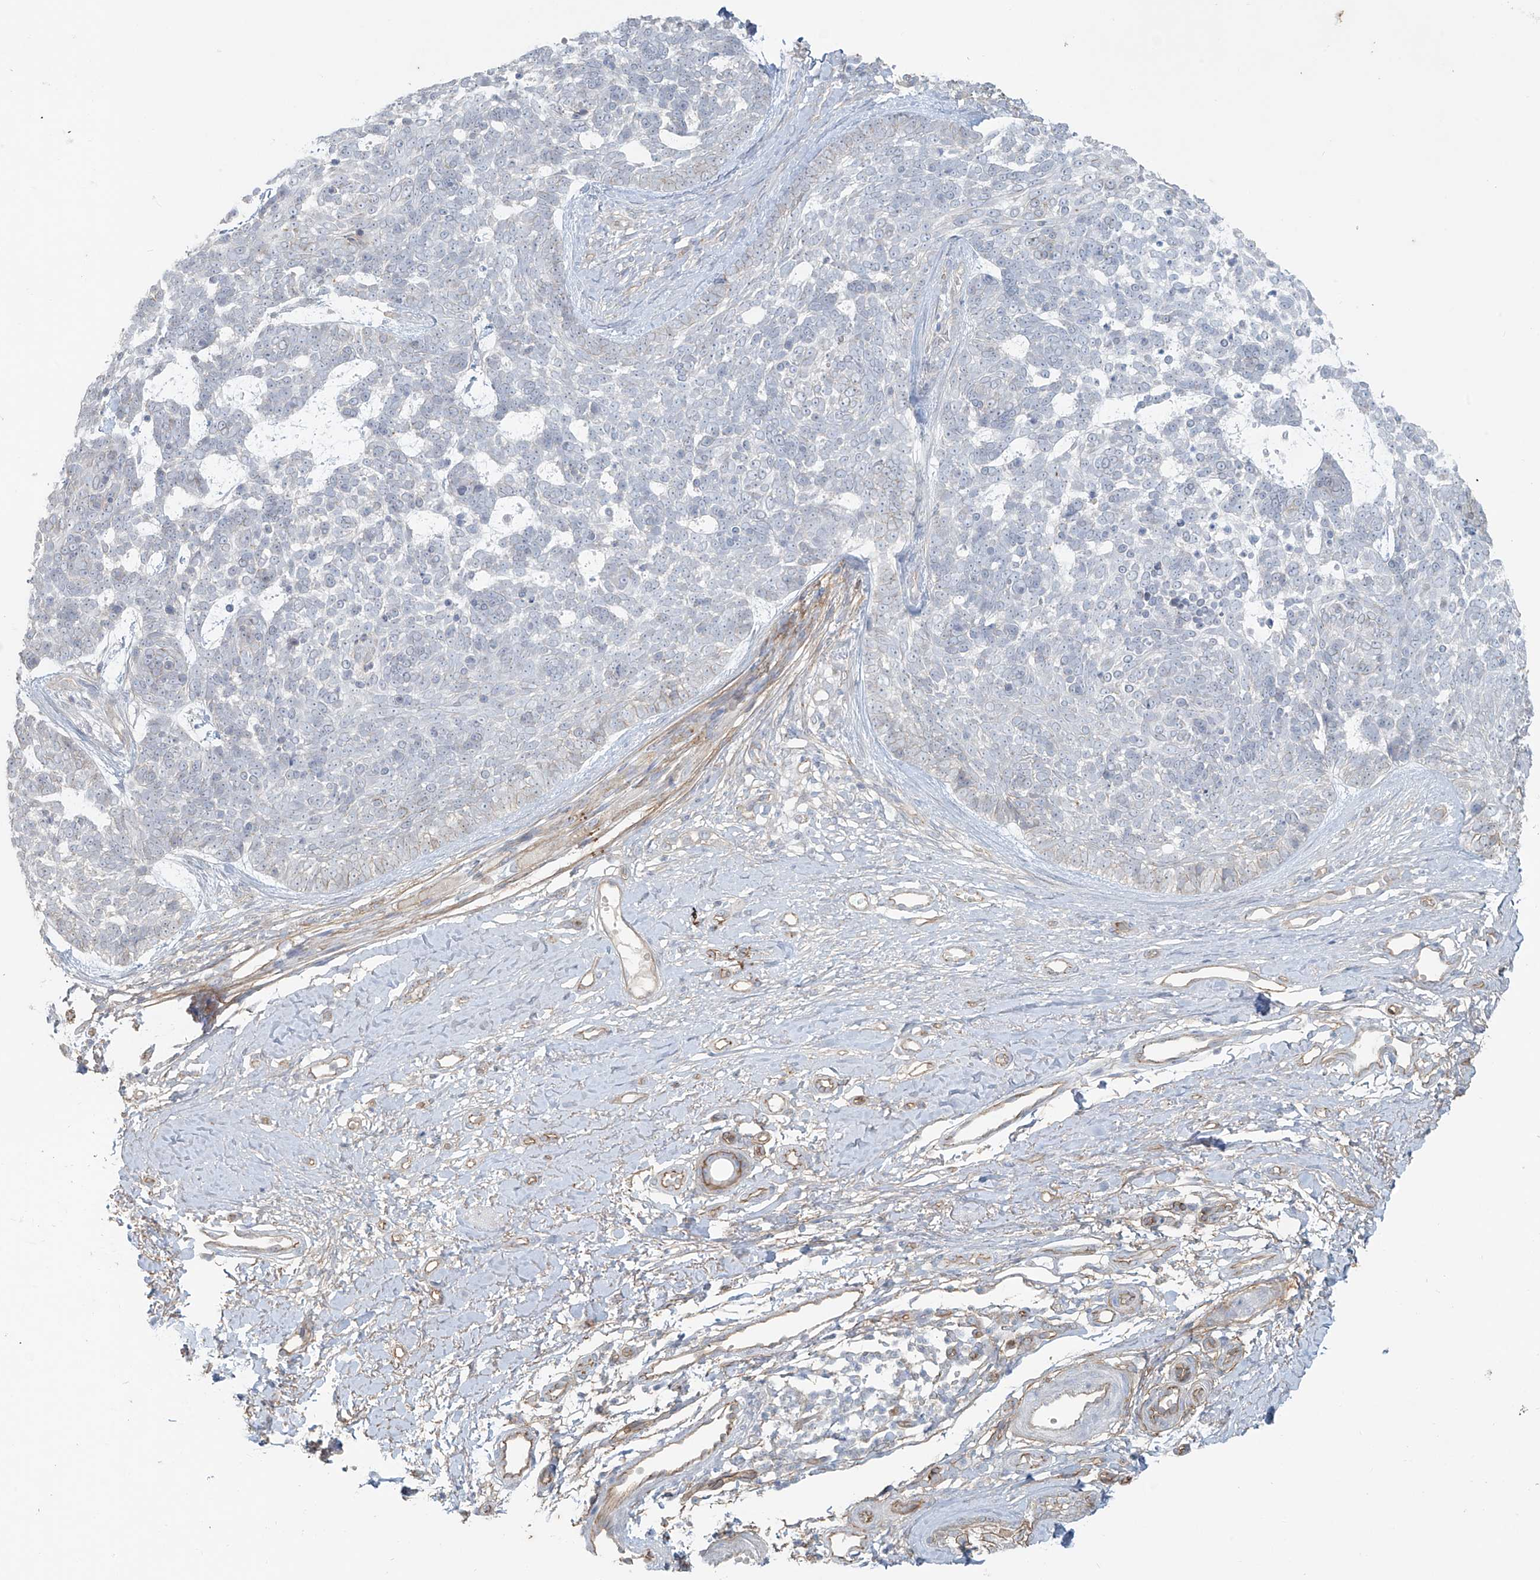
{"staining": {"intensity": "negative", "quantity": "none", "location": "none"}, "tissue": "skin cancer", "cell_type": "Tumor cells", "image_type": "cancer", "snomed": [{"axis": "morphology", "description": "Basal cell carcinoma"}, {"axis": "topography", "description": "Skin"}], "caption": "The IHC photomicrograph has no significant positivity in tumor cells of skin cancer (basal cell carcinoma) tissue.", "gene": "TUBE1", "patient": {"sex": "female", "age": 81}}